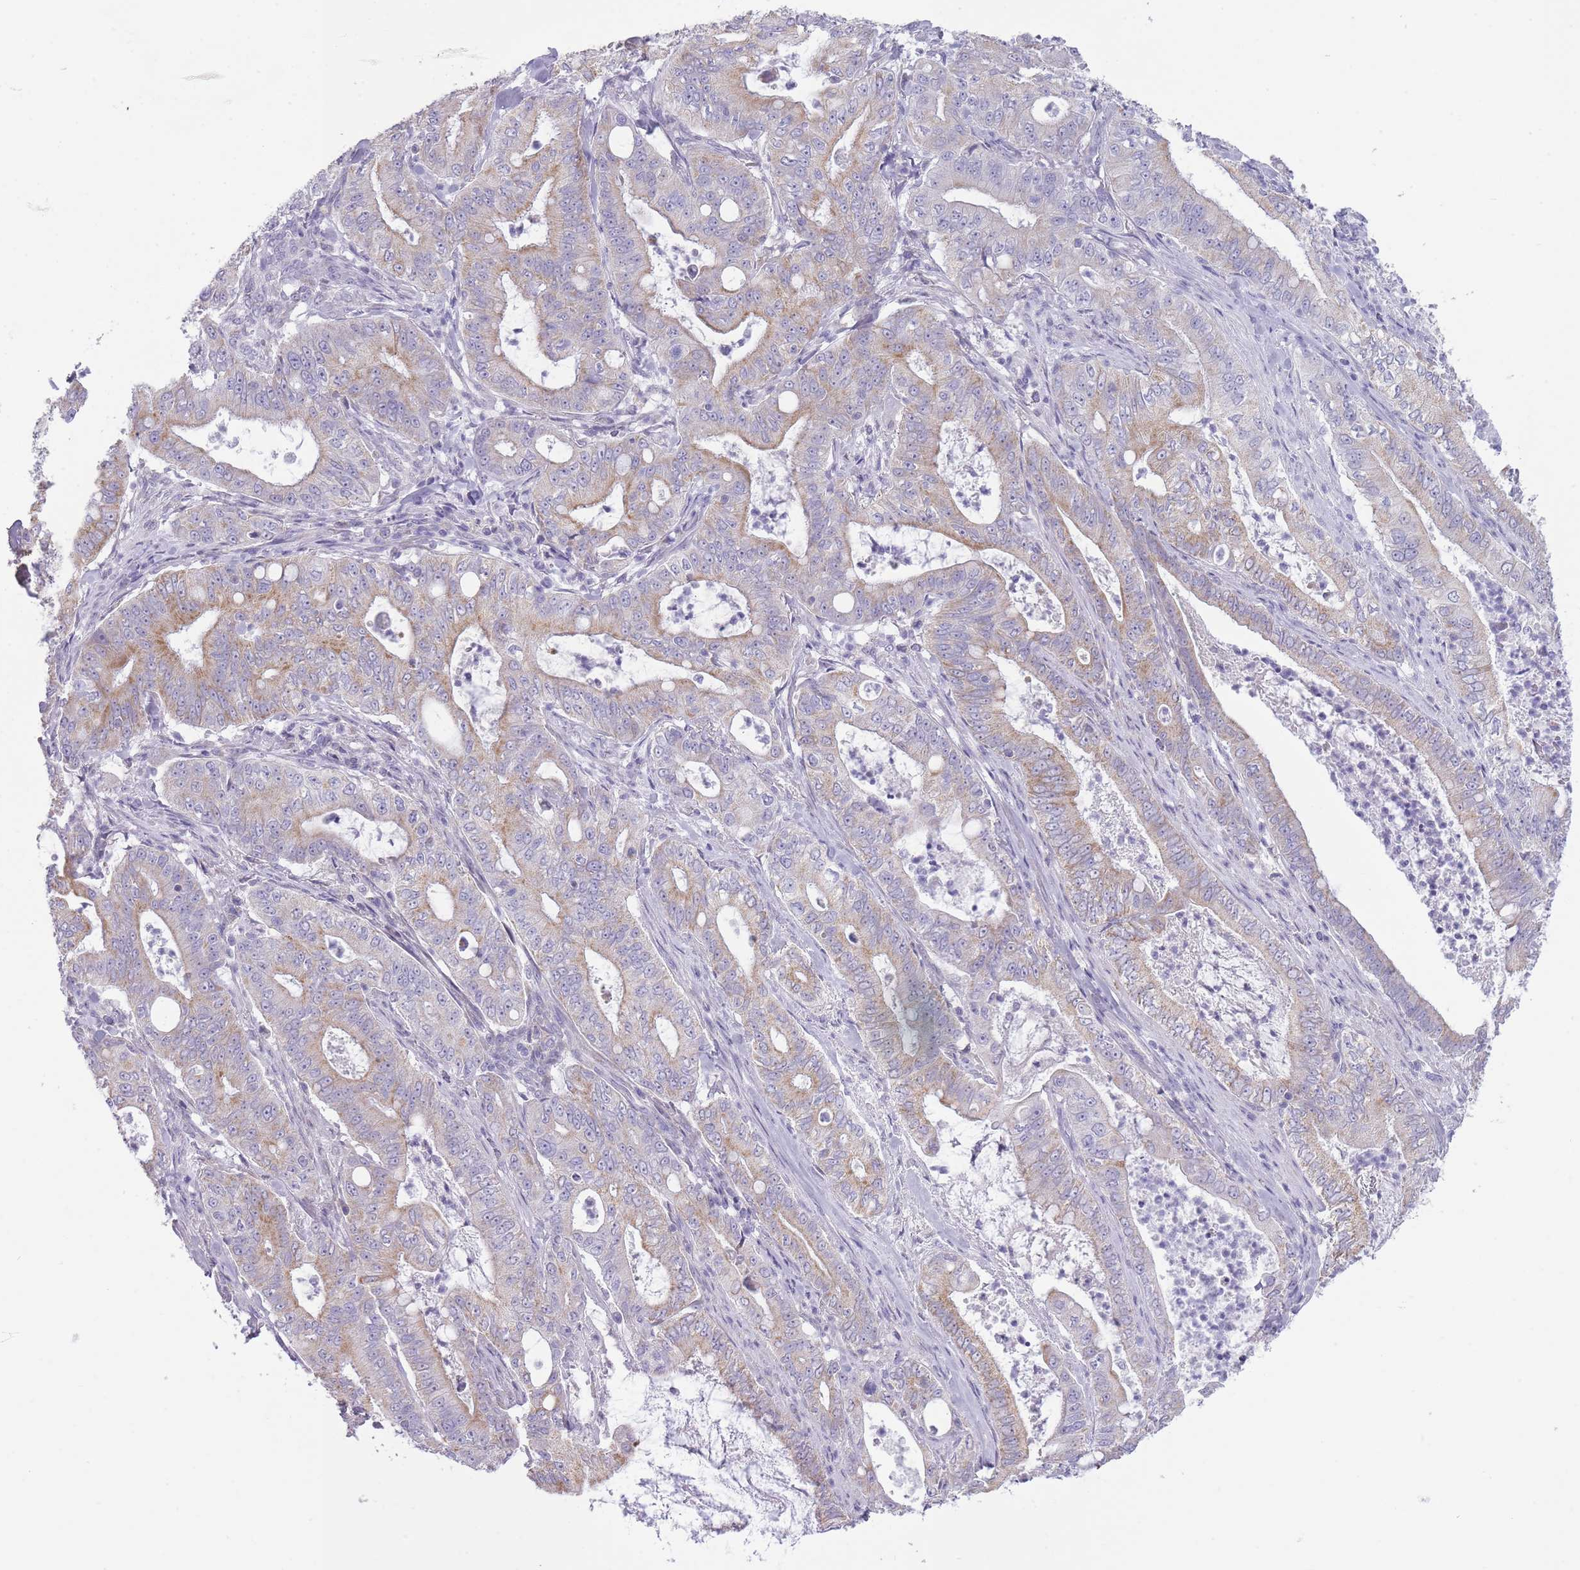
{"staining": {"intensity": "moderate", "quantity": "25%-75%", "location": "cytoplasmic/membranous"}, "tissue": "pancreatic cancer", "cell_type": "Tumor cells", "image_type": "cancer", "snomed": [{"axis": "morphology", "description": "Adenocarcinoma, NOS"}, {"axis": "topography", "description": "Pancreas"}], "caption": "Approximately 25%-75% of tumor cells in adenocarcinoma (pancreatic) exhibit moderate cytoplasmic/membranous protein expression as visualized by brown immunohistochemical staining.", "gene": "ZBTB24", "patient": {"sex": "male", "age": 71}}